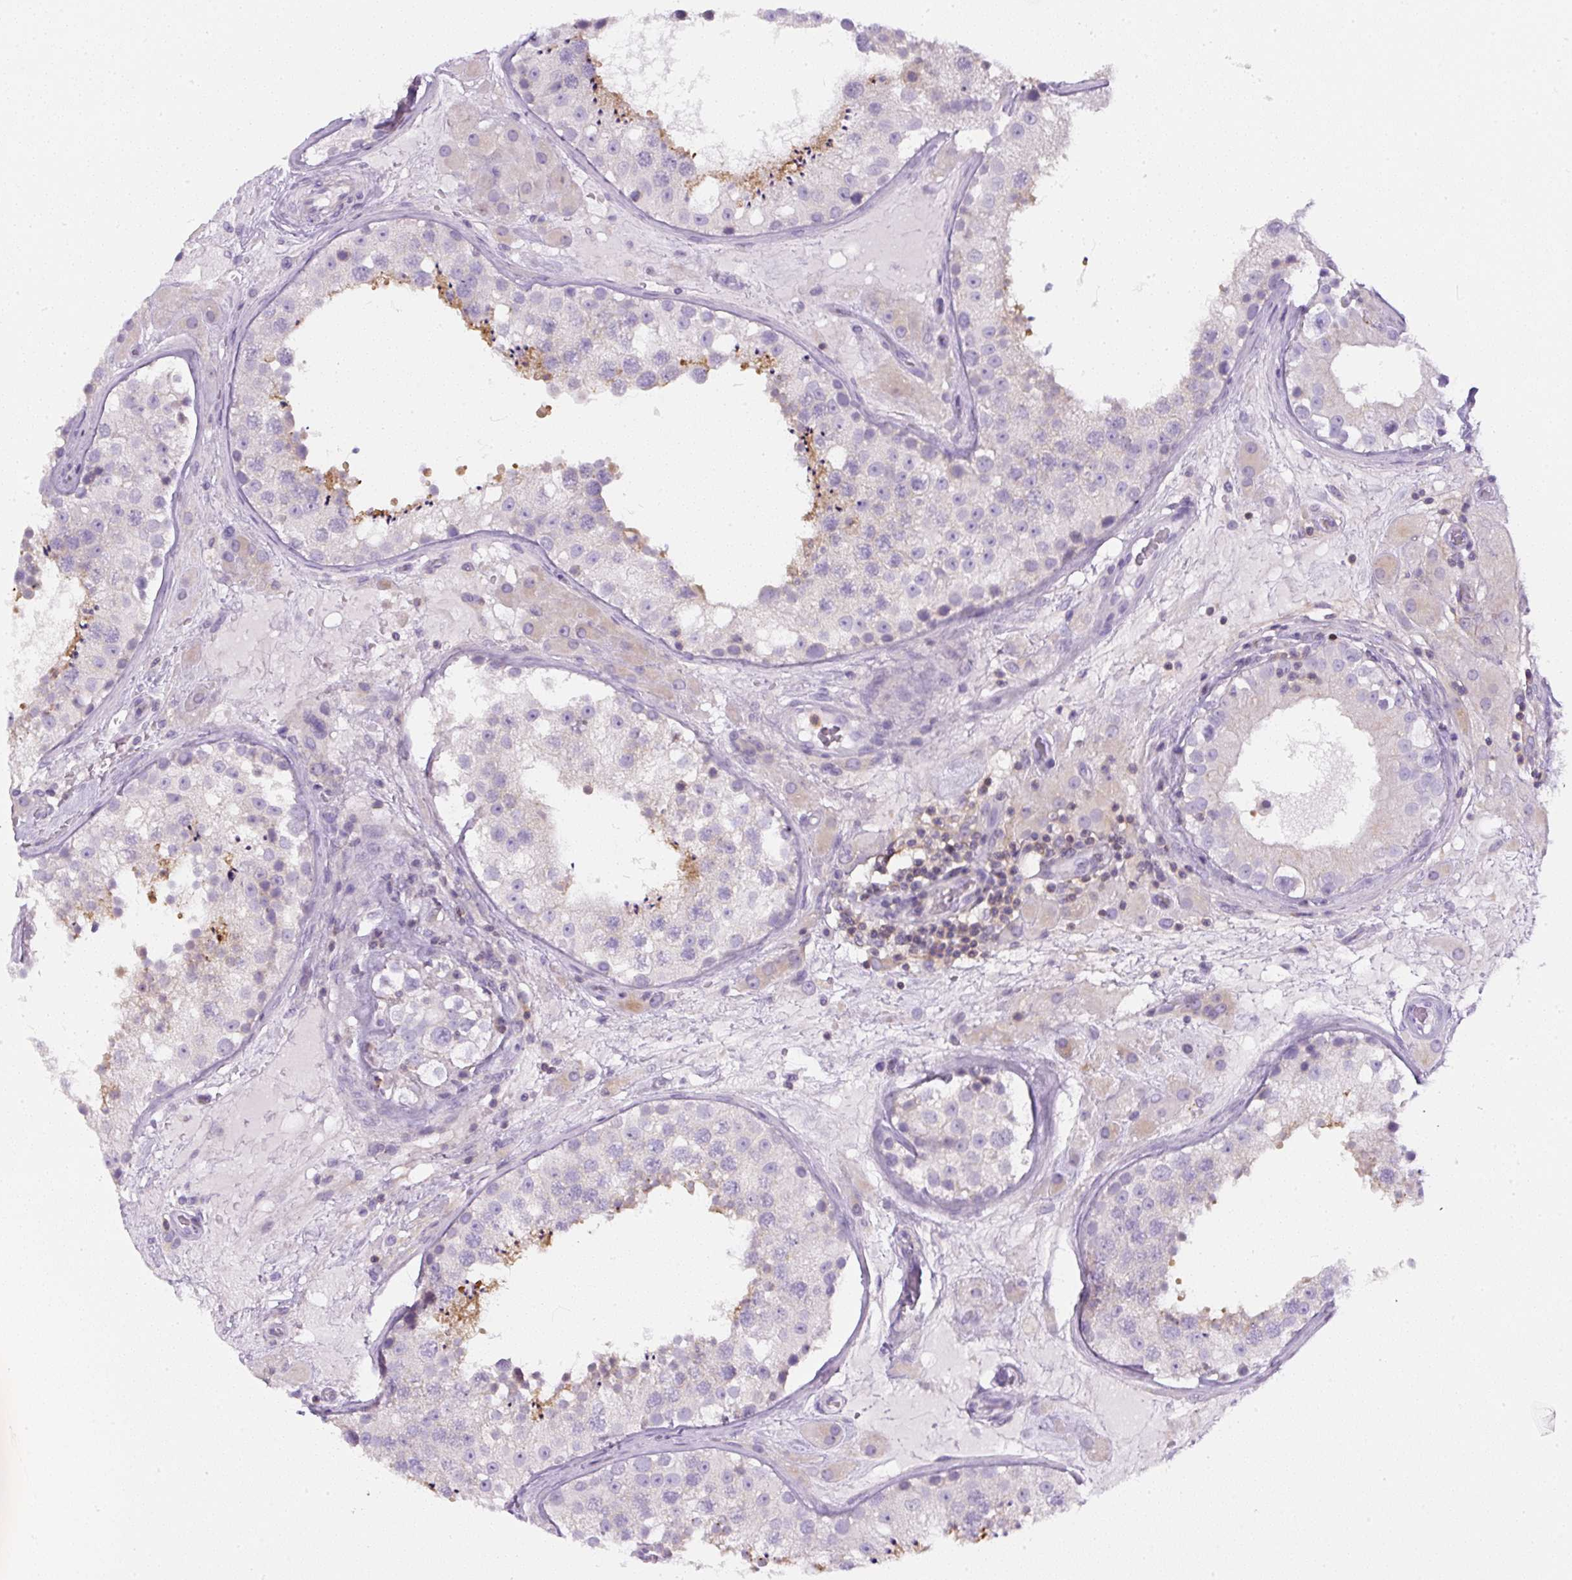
{"staining": {"intensity": "moderate", "quantity": "<25%", "location": "cytoplasmic/membranous"}, "tissue": "testis", "cell_type": "Cells in seminiferous ducts", "image_type": "normal", "snomed": [{"axis": "morphology", "description": "Normal tissue, NOS"}, {"axis": "topography", "description": "Testis"}], "caption": "Immunohistochemical staining of benign human testis exhibits low levels of moderate cytoplasmic/membranous staining in about <25% of cells in seminiferous ducts. (DAB (3,3'-diaminobenzidine) IHC, brown staining for protein, blue staining for nuclei).", "gene": "PIP5KL1", "patient": {"sex": "male", "age": 26}}